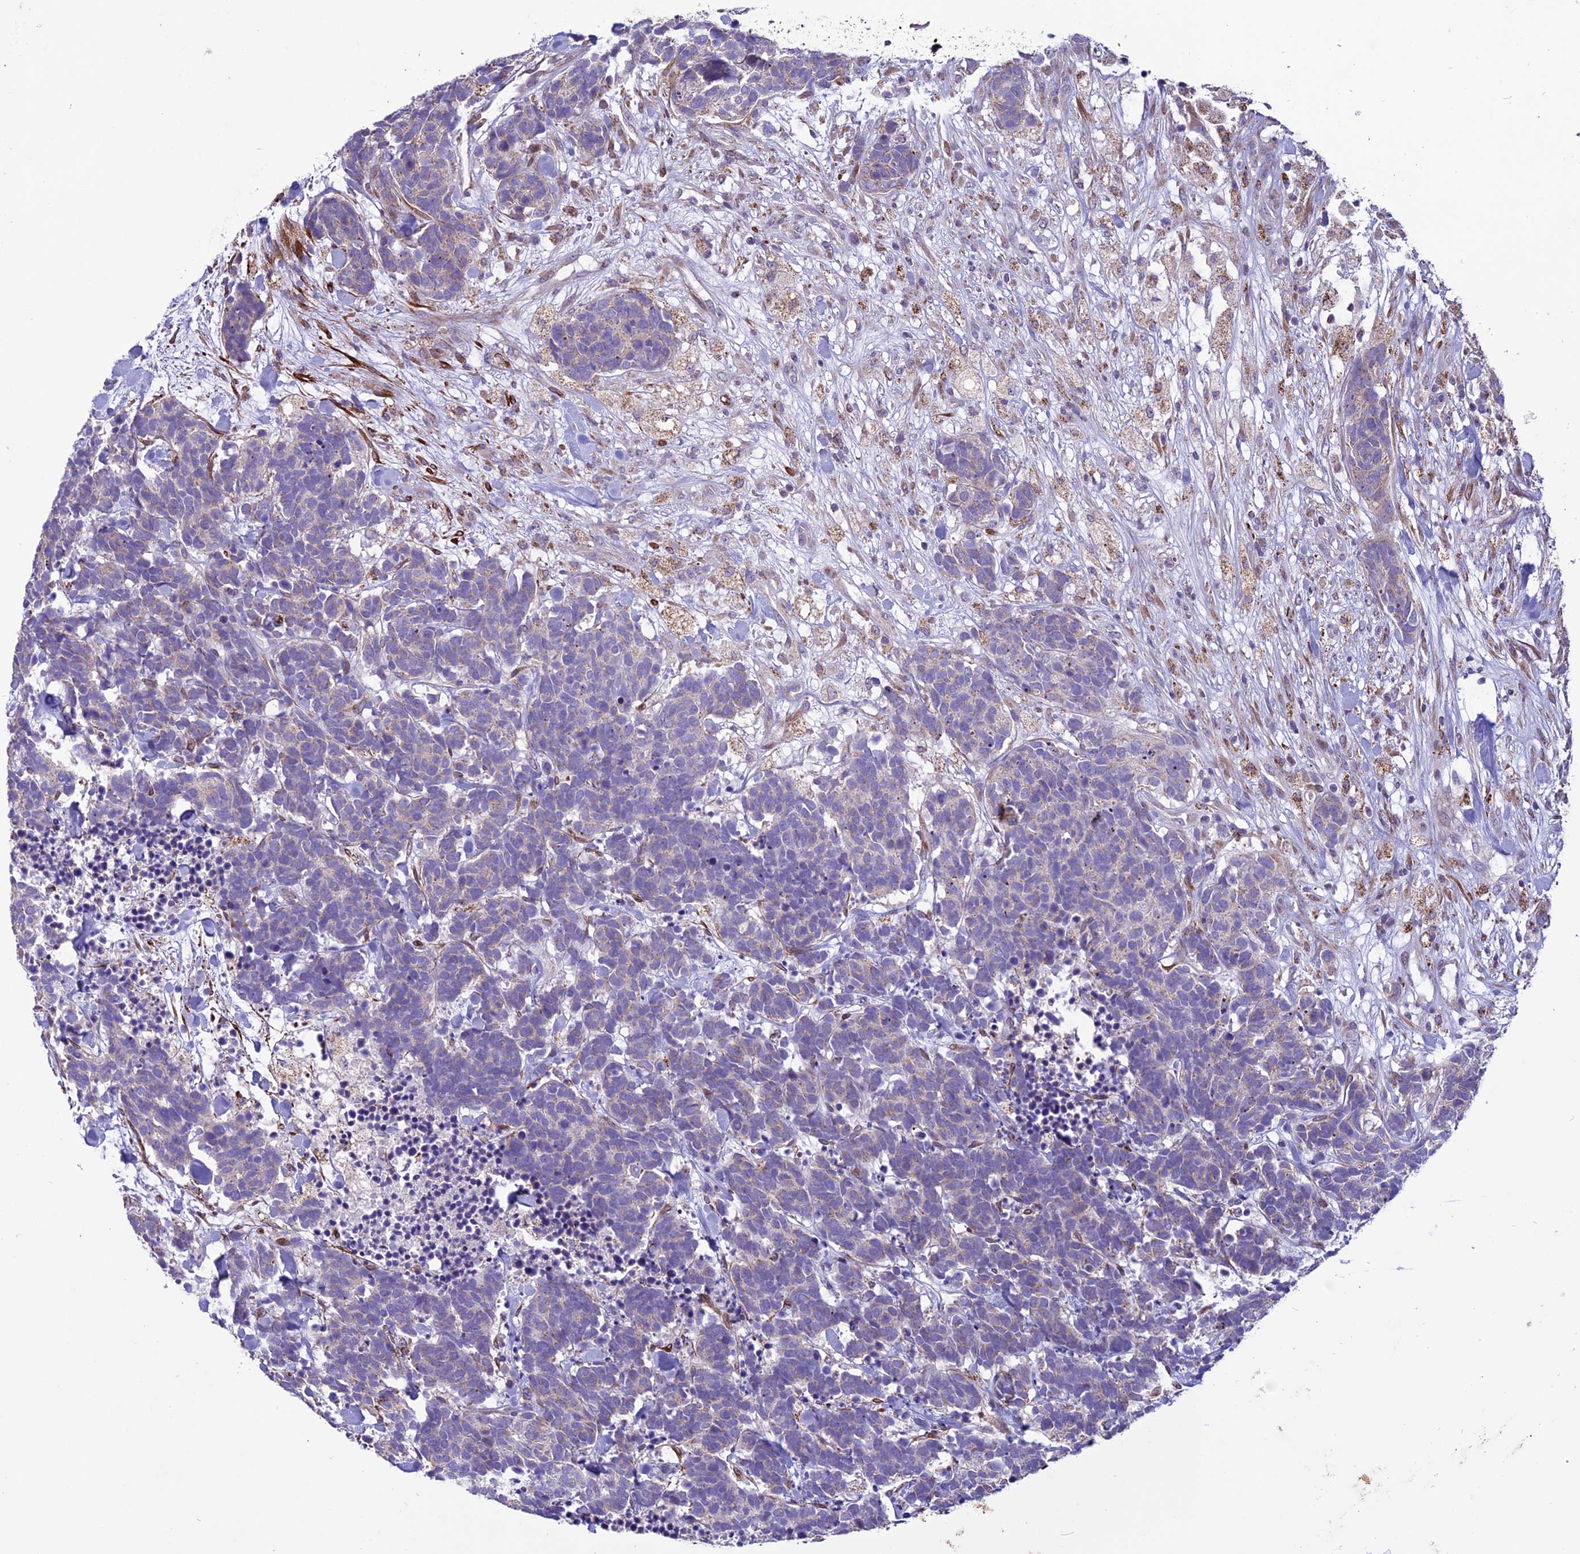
{"staining": {"intensity": "negative", "quantity": "none", "location": "none"}, "tissue": "carcinoid", "cell_type": "Tumor cells", "image_type": "cancer", "snomed": [{"axis": "morphology", "description": "Carcinoma, NOS"}, {"axis": "morphology", "description": "Carcinoid, malignant, NOS"}, {"axis": "topography", "description": "Prostate"}], "caption": "There is no significant expression in tumor cells of carcinoid.", "gene": "MIEF2", "patient": {"sex": "male", "age": 57}}